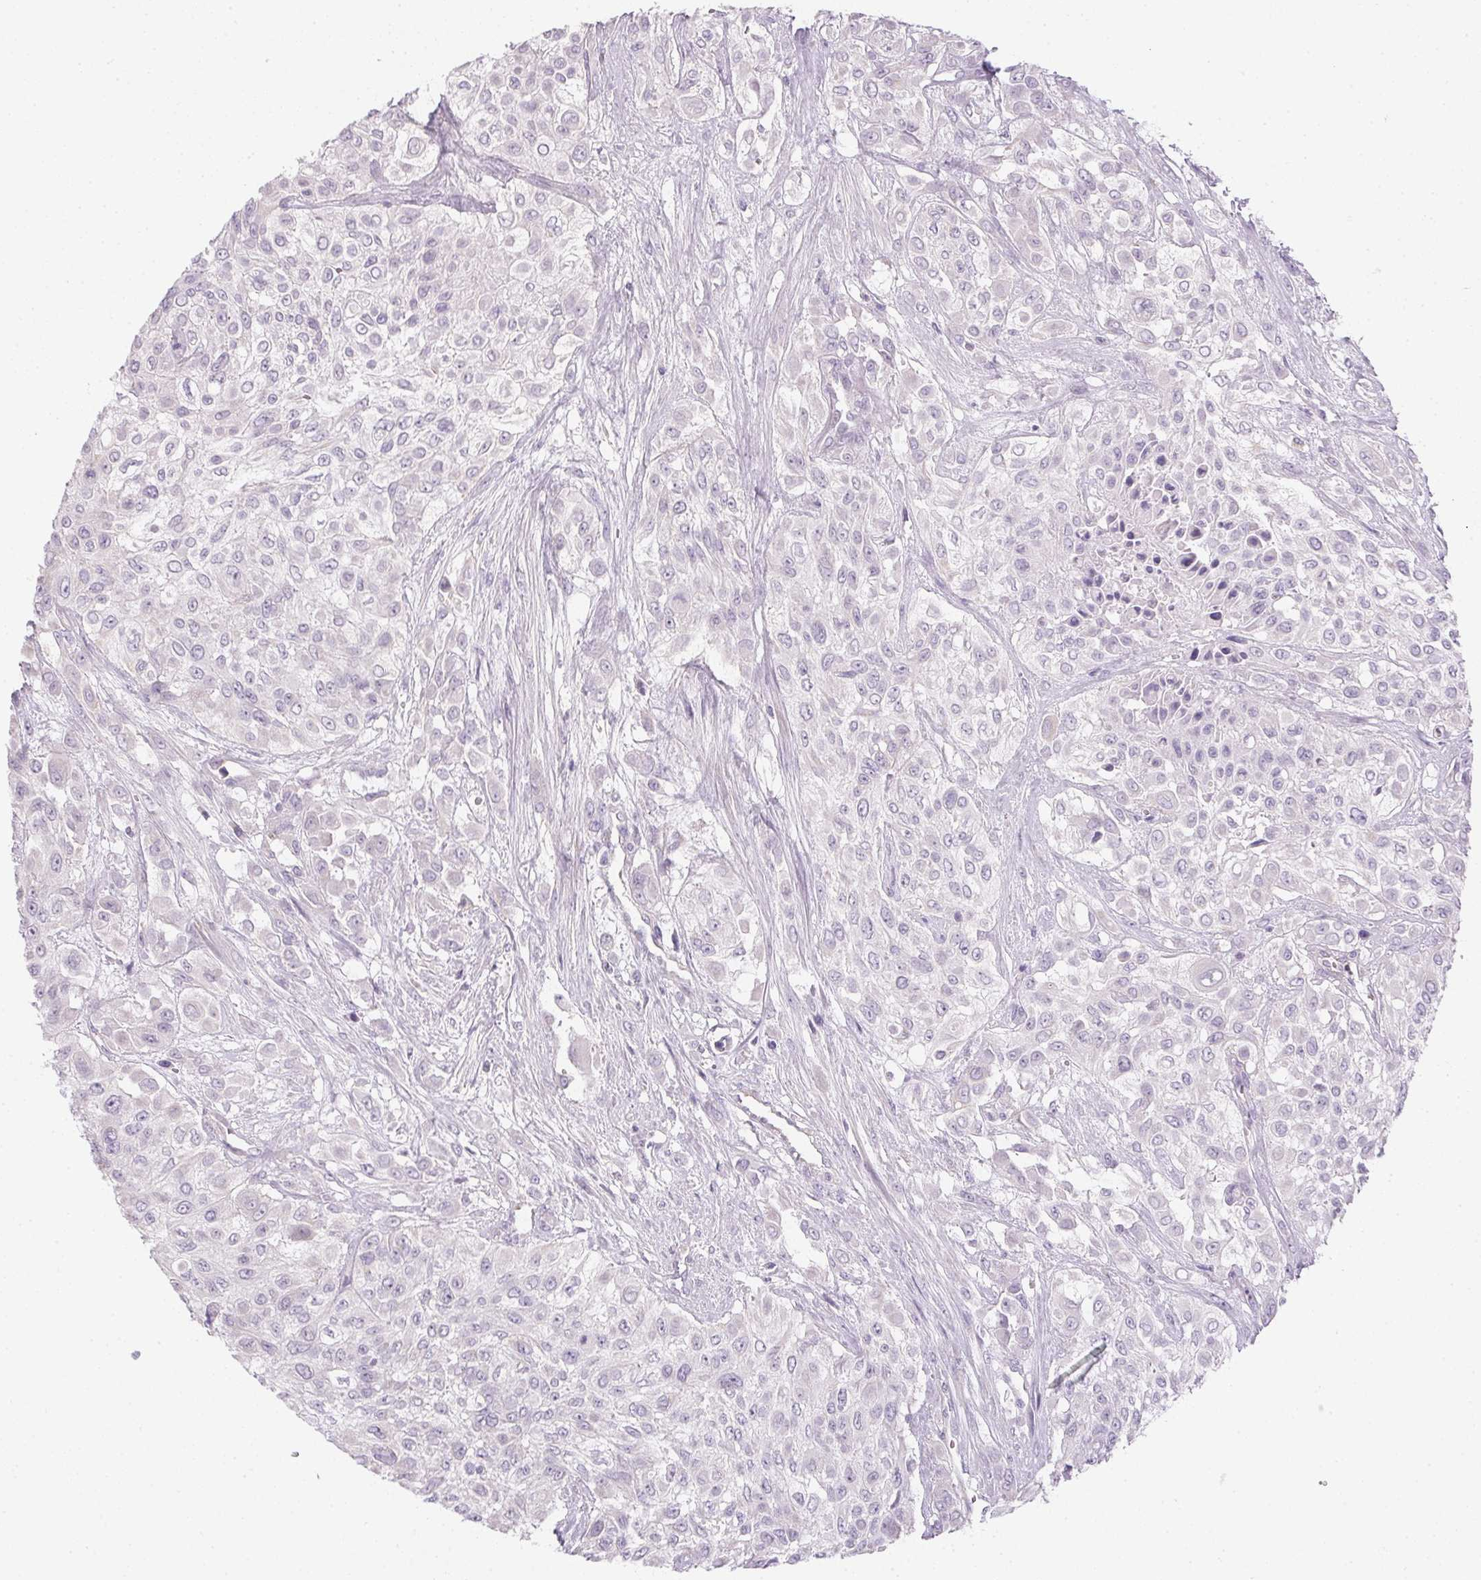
{"staining": {"intensity": "negative", "quantity": "none", "location": "none"}, "tissue": "urothelial cancer", "cell_type": "Tumor cells", "image_type": "cancer", "snomed": [{"axis": "morphology", "description": "Urothelial carcinoma, High grade"}, {"axis": "topography", "description": "Urinary bladder"}], "caption": "The micrograph exhibits no significant positivity in tumor cells of high-grade urothelial carcinoma. The staining is performed using DAB (3,3'-diaminobenzidine) brown chromogen with nuclei counter-stained in using hematoxylin.", "gene": "SMYD1", "patient": {"sex": "male", "age": 57}}